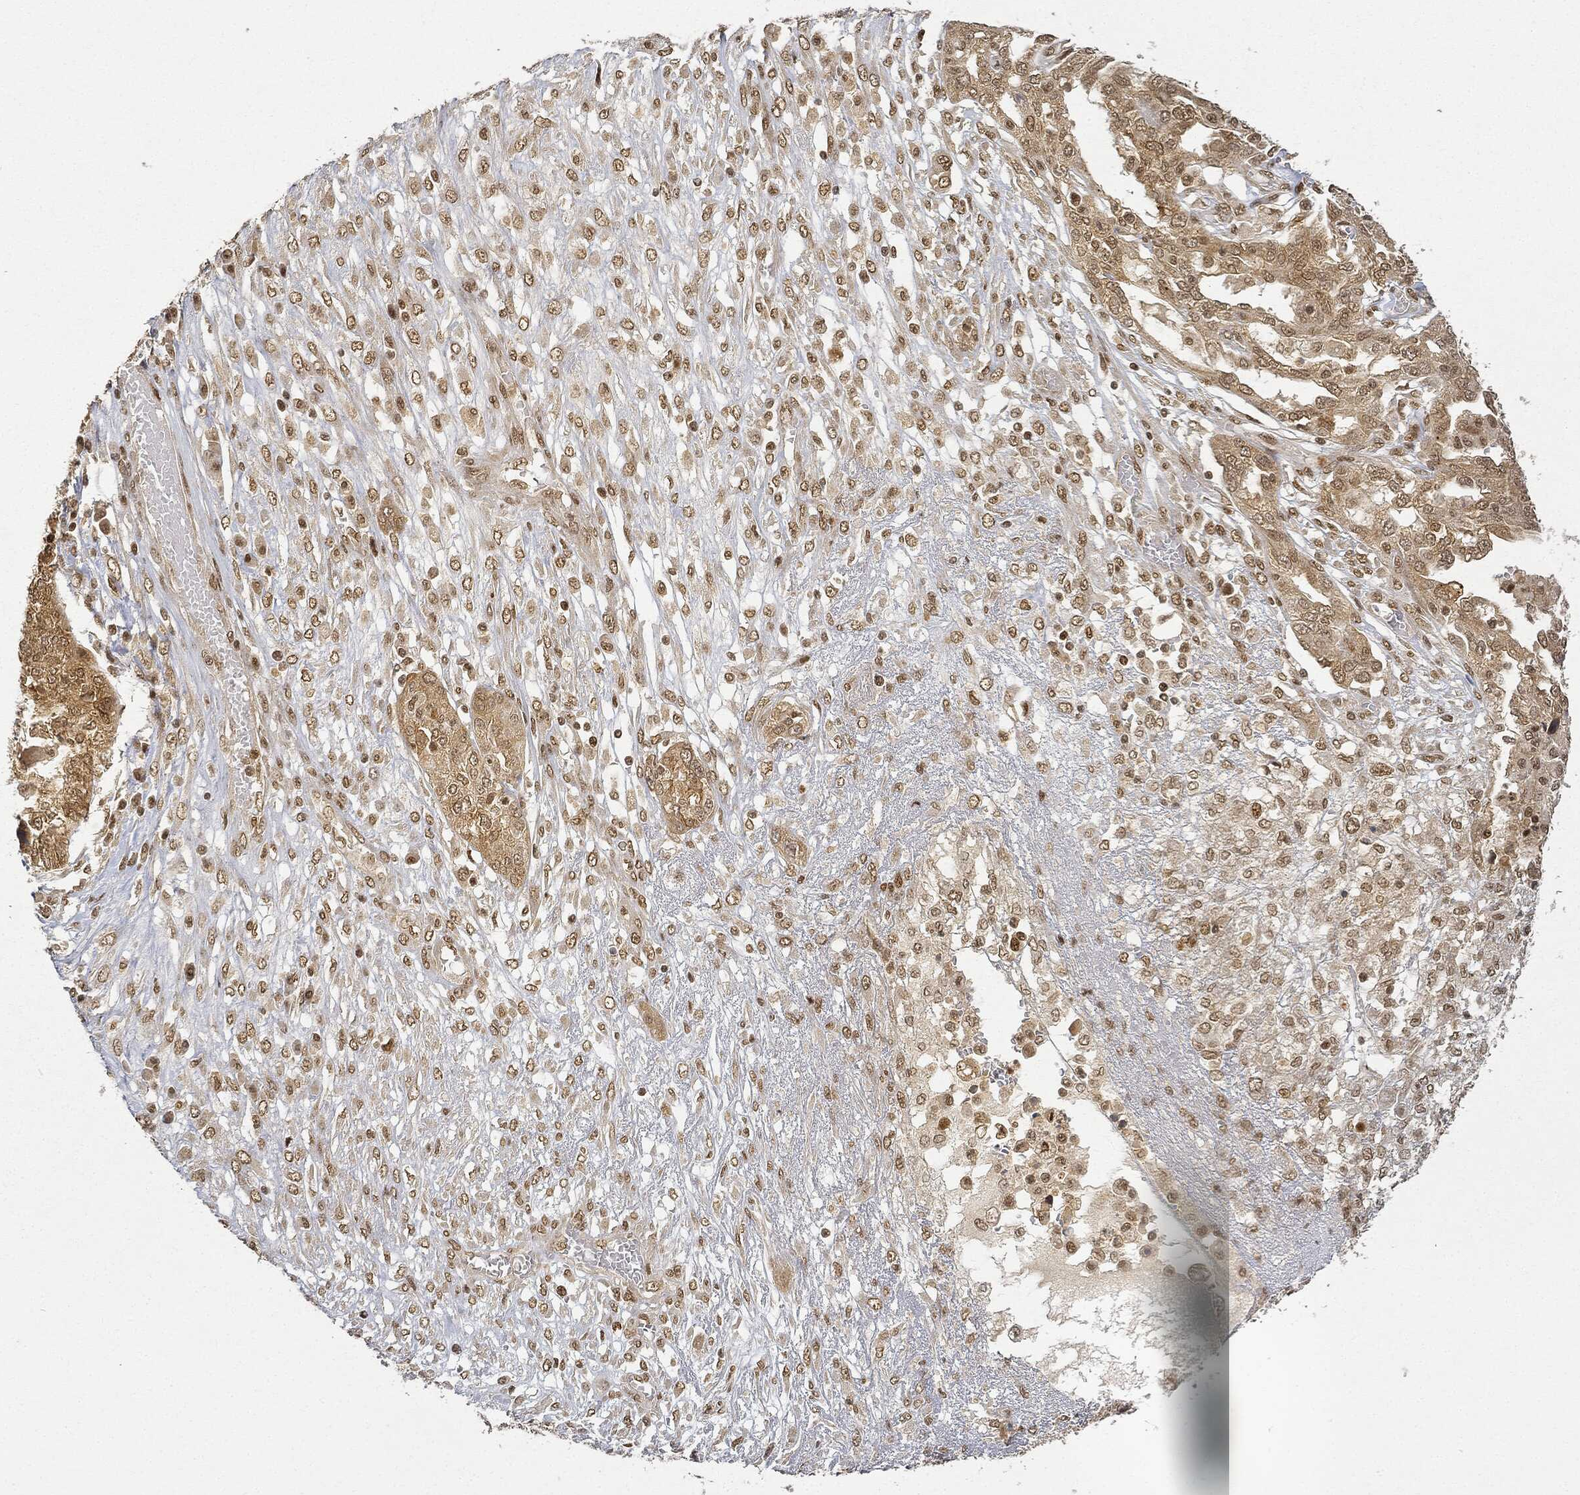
{"staining": {"intensity": "moderate", "quantity": "25%-75%", "location": "cytoplasmic/membranous,nuclear"}, "tissue": "ovarian cancer", "cell_type": "Tumor cells", "image_type": "cancer", "snomed": [{"axis": "morphology", "description": "Cystadenocarcinoma, serous, NOS"}, {"axis": "topography", "description": "Ovary"}], "caption": "An immunohistochemistry micrograph of tumor tissue is shown. Protein staining in brown shows moderate cytoplasmic/membranous and nuclear positivity in ovarian cancer (serous cystadenocarcinoma) within tumor cells.", "gene": "CIB1", "patient": {"sex": "female", "age": 67}}